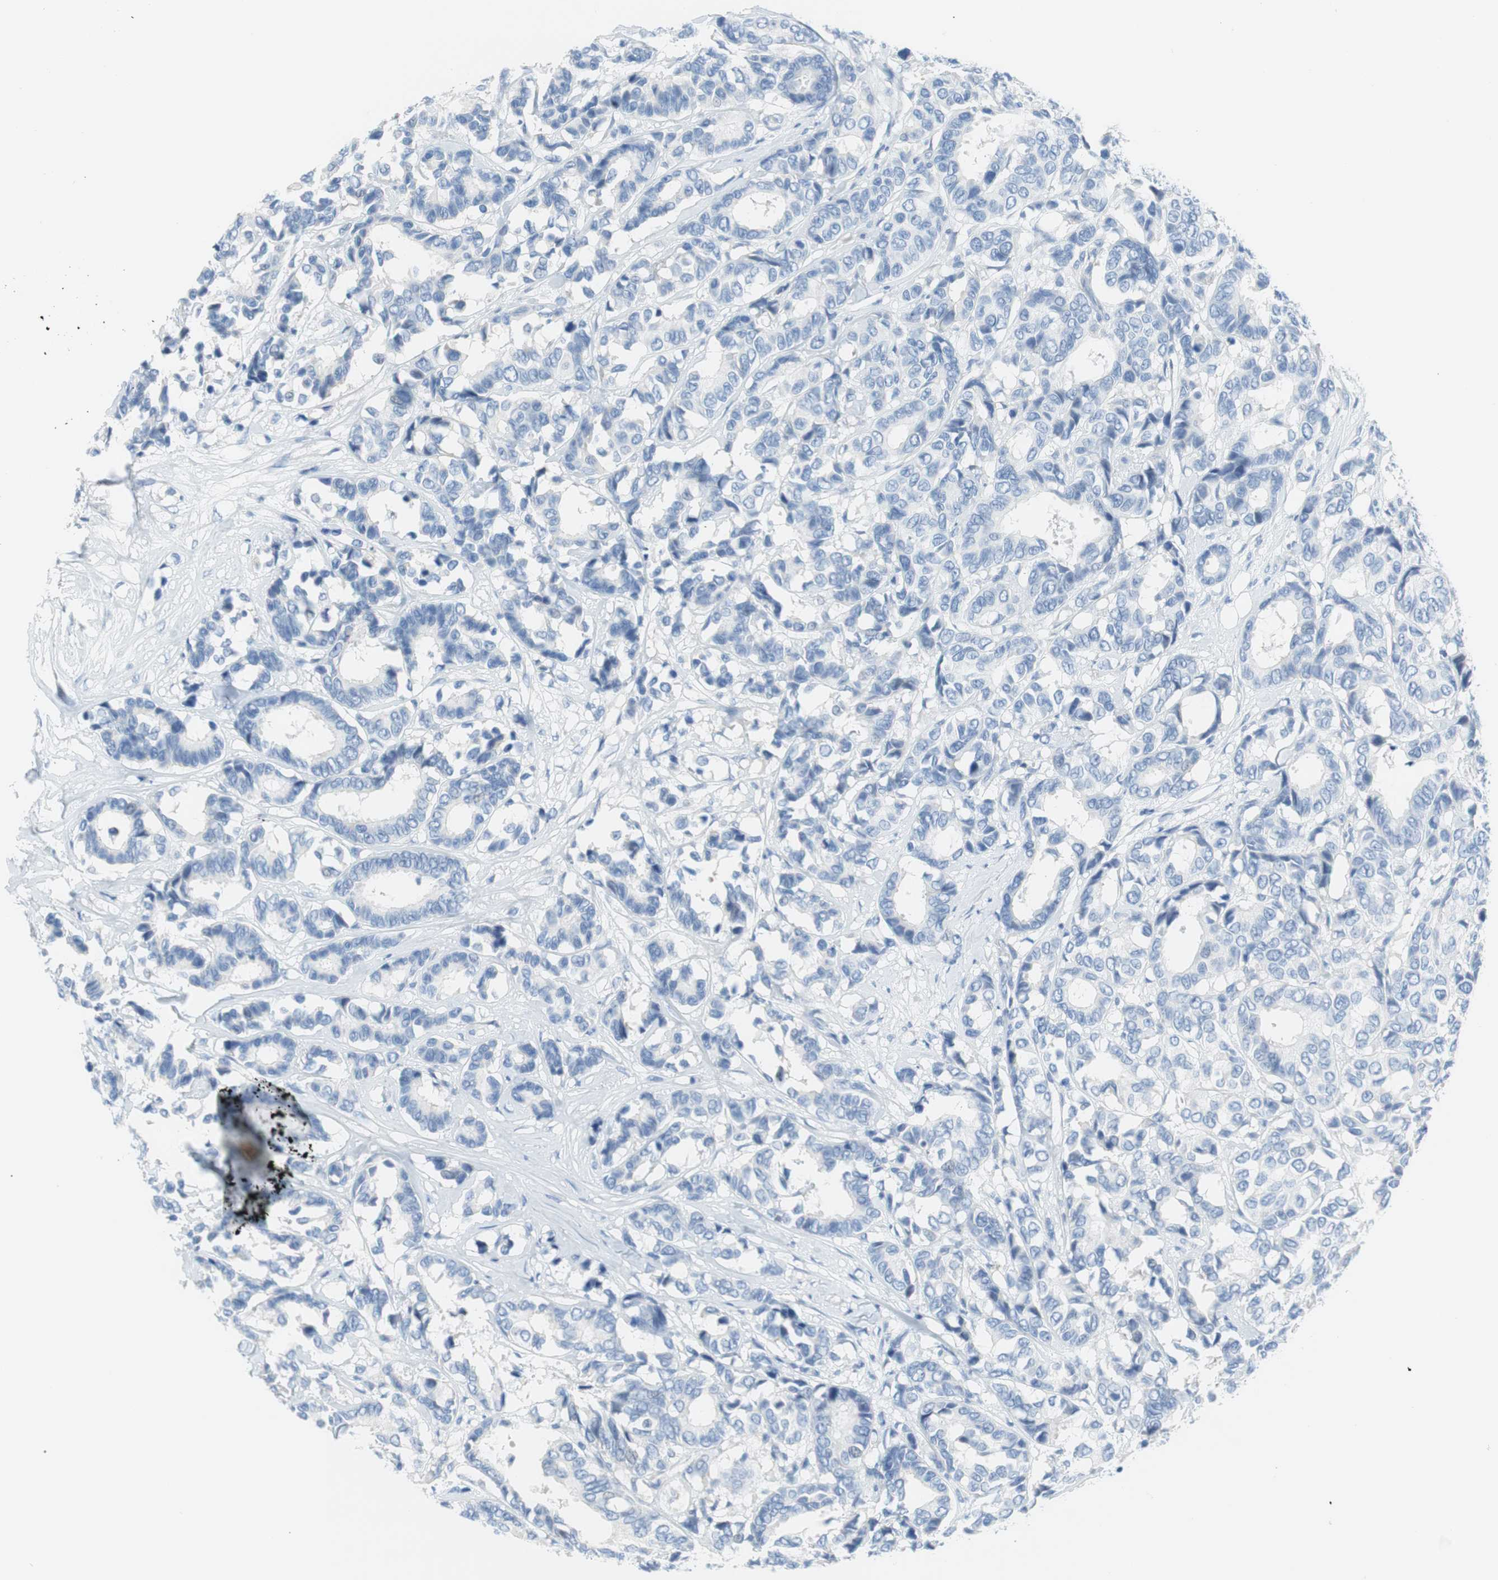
{"staining": {"intensity": "negative", "quantity": "none", "location": "none"}, "tissue": "breast cancer", "cell_type": "Tumor cells", "image_type": "cancer", "snomed": [{"axis": "morphology", "description": "Duct carcinoma"}, {"axis": "topography", "description": "Breast"}], "caption": "Tumor cells show no significant positivity in breast cancer.", "gene": "MYH1", "patient": {"sex": "female", "age": 87}}